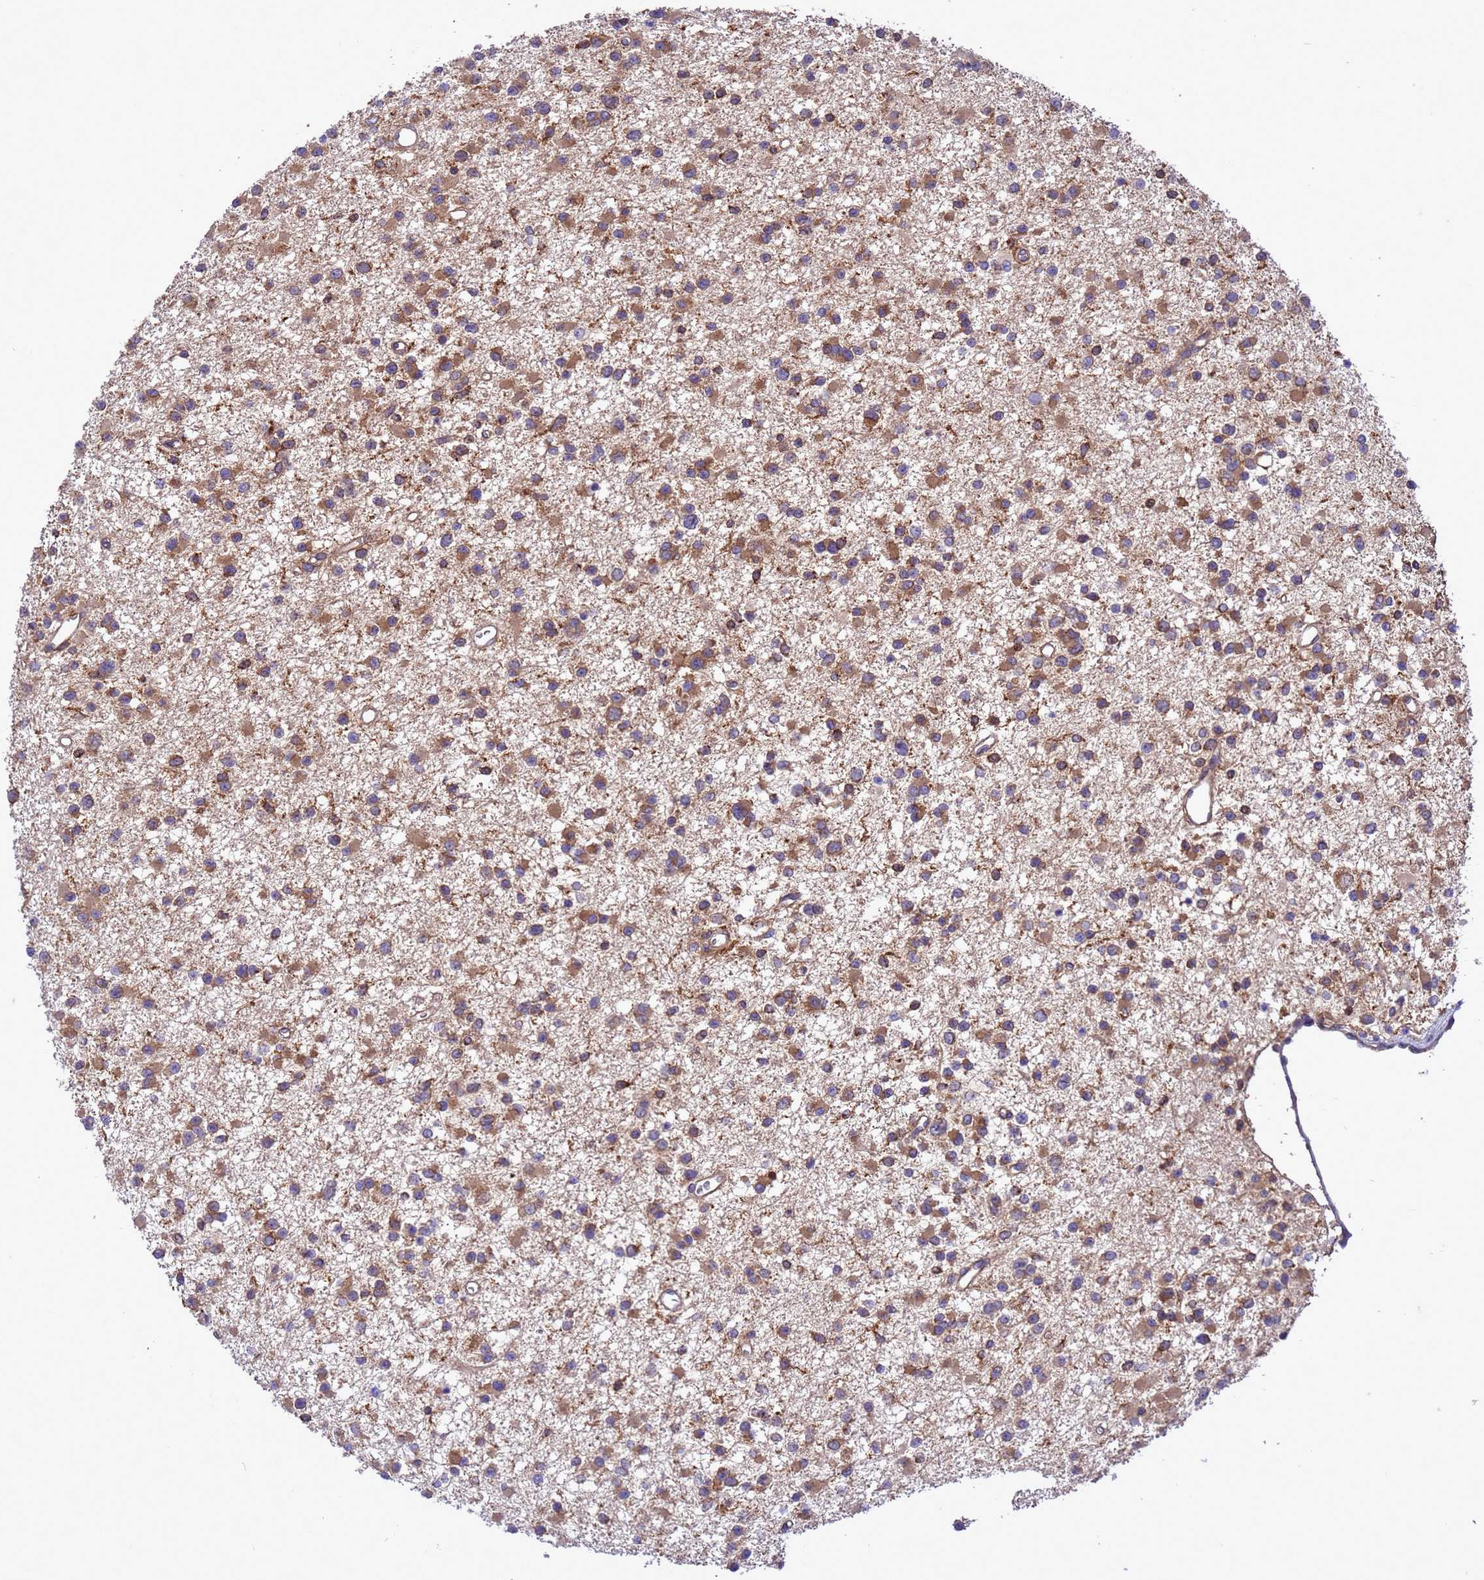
{"staining": {"intensity": "moderate", "quantity": ">75%", "location": "cytoplasmic/membranous"}, "tissue": "glioma", "cell_type": "Tumor cells", "image_type": "cancer", "snomed": [{"axis": "morphology", "description": "Glioma, malignant, Low grade"}, {"axis": "topography", "description": "Brain"}], "caption": "Glioma stained with IHC exhibits moderate cytoplasmic/membranous positivity in approximately >75% of tumor cells.", "gene": "ARHGAP12", "patient": {"sex": "female", "age": 22}}